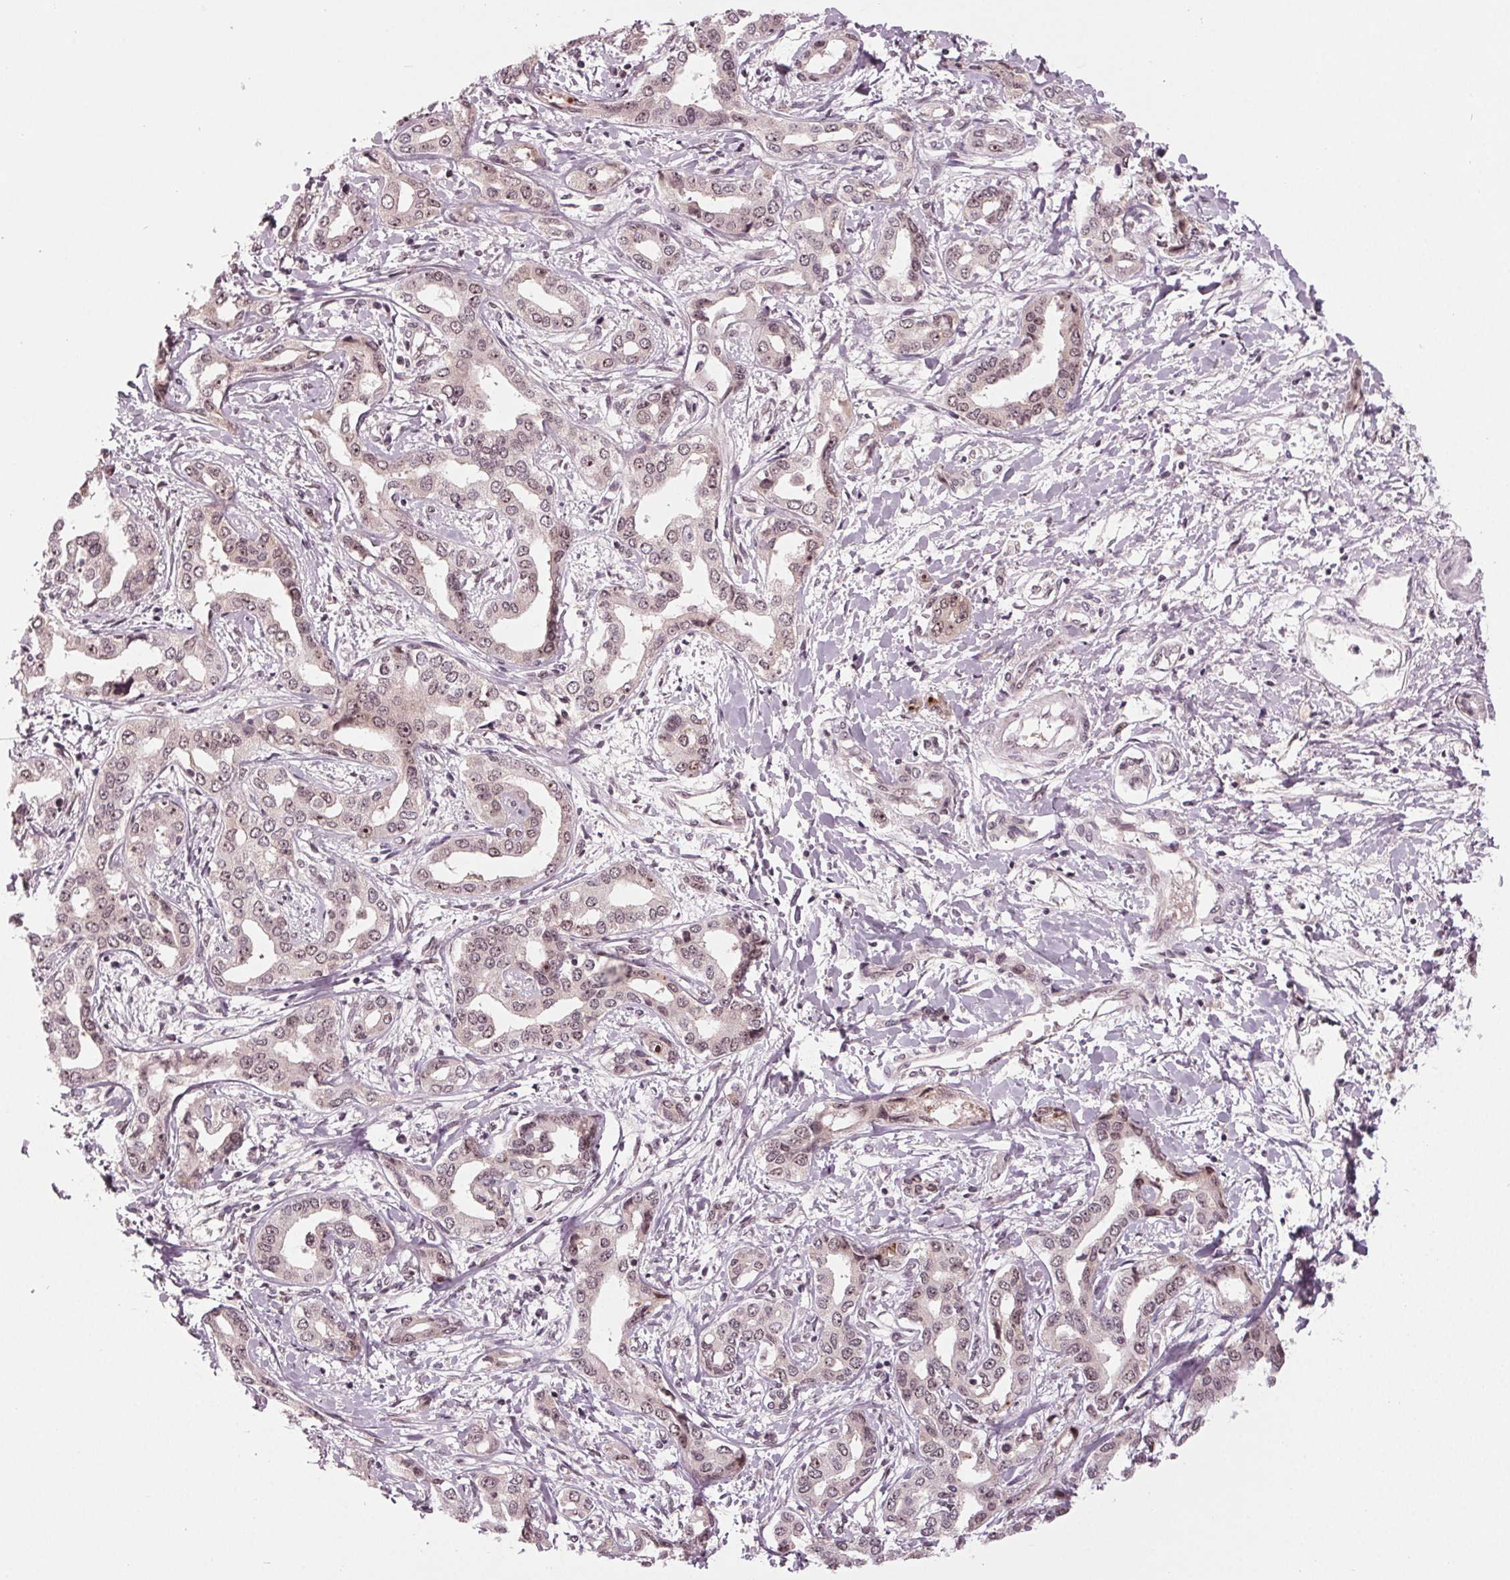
{"staining": {"intensity": "weak", "quantity": "25%-75%", "location": "nuclear"}, "tissue": "liver cancer", "cell_type": "Tumor cells", "image_type": "cancer", "snomed": [{"axis": "morphology", "description": "Cholangiocarcinoma"}, {"axis": "topography", "description": "Liver"}], "caption": "An immunohistochemistry photomicrograph of tumor tissue is shown. Protein staining in brown labels weak nuclear positivity in liver cancer (cholangiocarcinoma) within tumor cells.", "gene": "DDX41", "patient": {"sex": "male", "age": 59}}